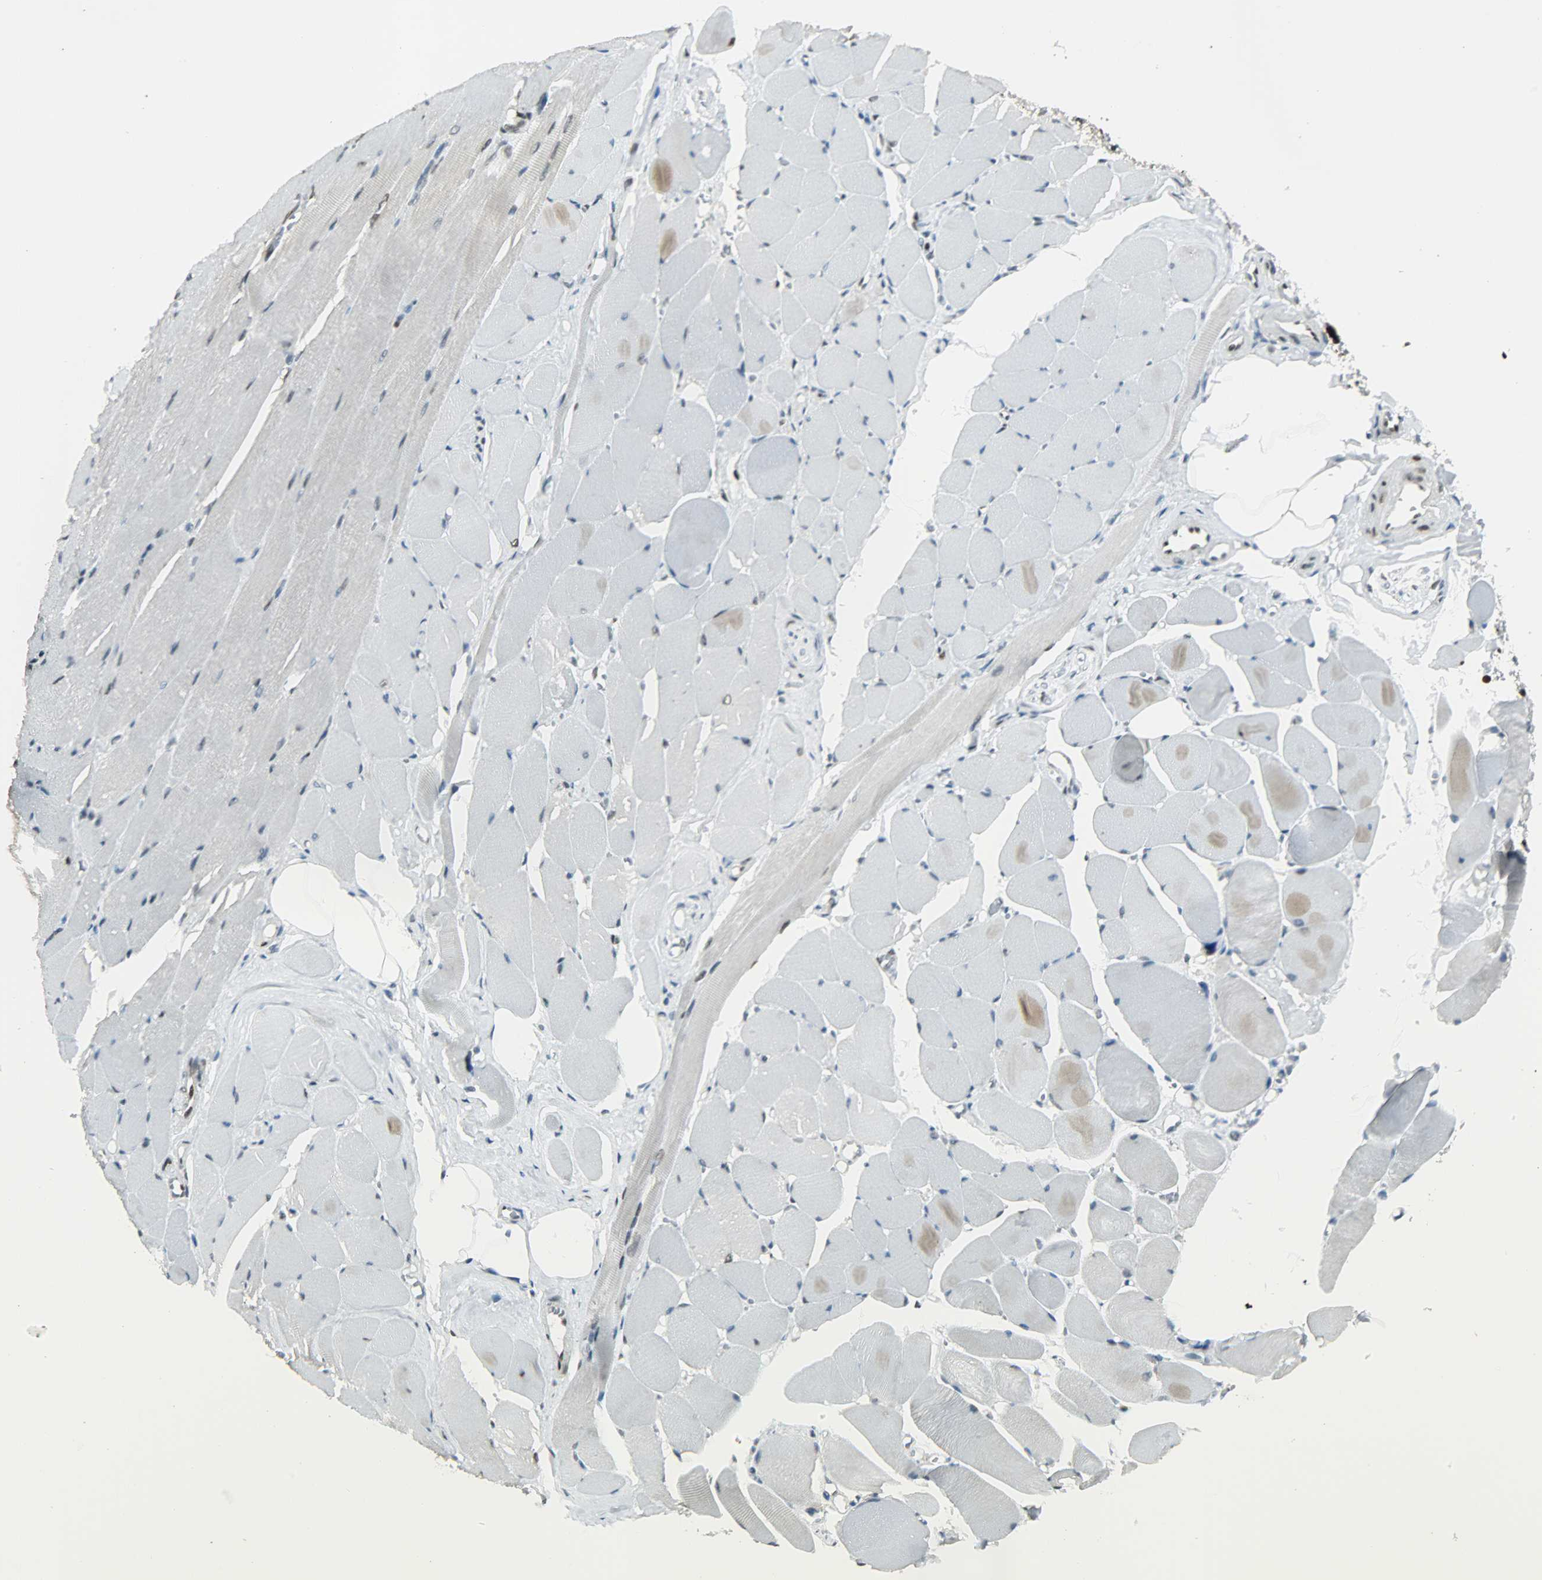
{"staining": {"intensity": "weak", "quantity": "<25%", "location": "cytoplasmic/membranous"}, "tissue": "skeletal muscle", "cell_type": "Myocytes", "image_type": "normal", "snomed": [{"axis": "morphology", "description": "Normal tissue, NOS"}, {"axis": "topography", "description": "Skeletal muscle"}, {"axis": "topography", "description": "Peripheral nerve tissue"}], "caption": "IHC micrograph of normal skeletal muscle: skeletal muscle stained with DAB (3,3'-diaminobenzidine) demonstrates no significant protein positivity in myocytes.", "gene": "MYEF2", "patient": {"sex": "female", "age": 84}}